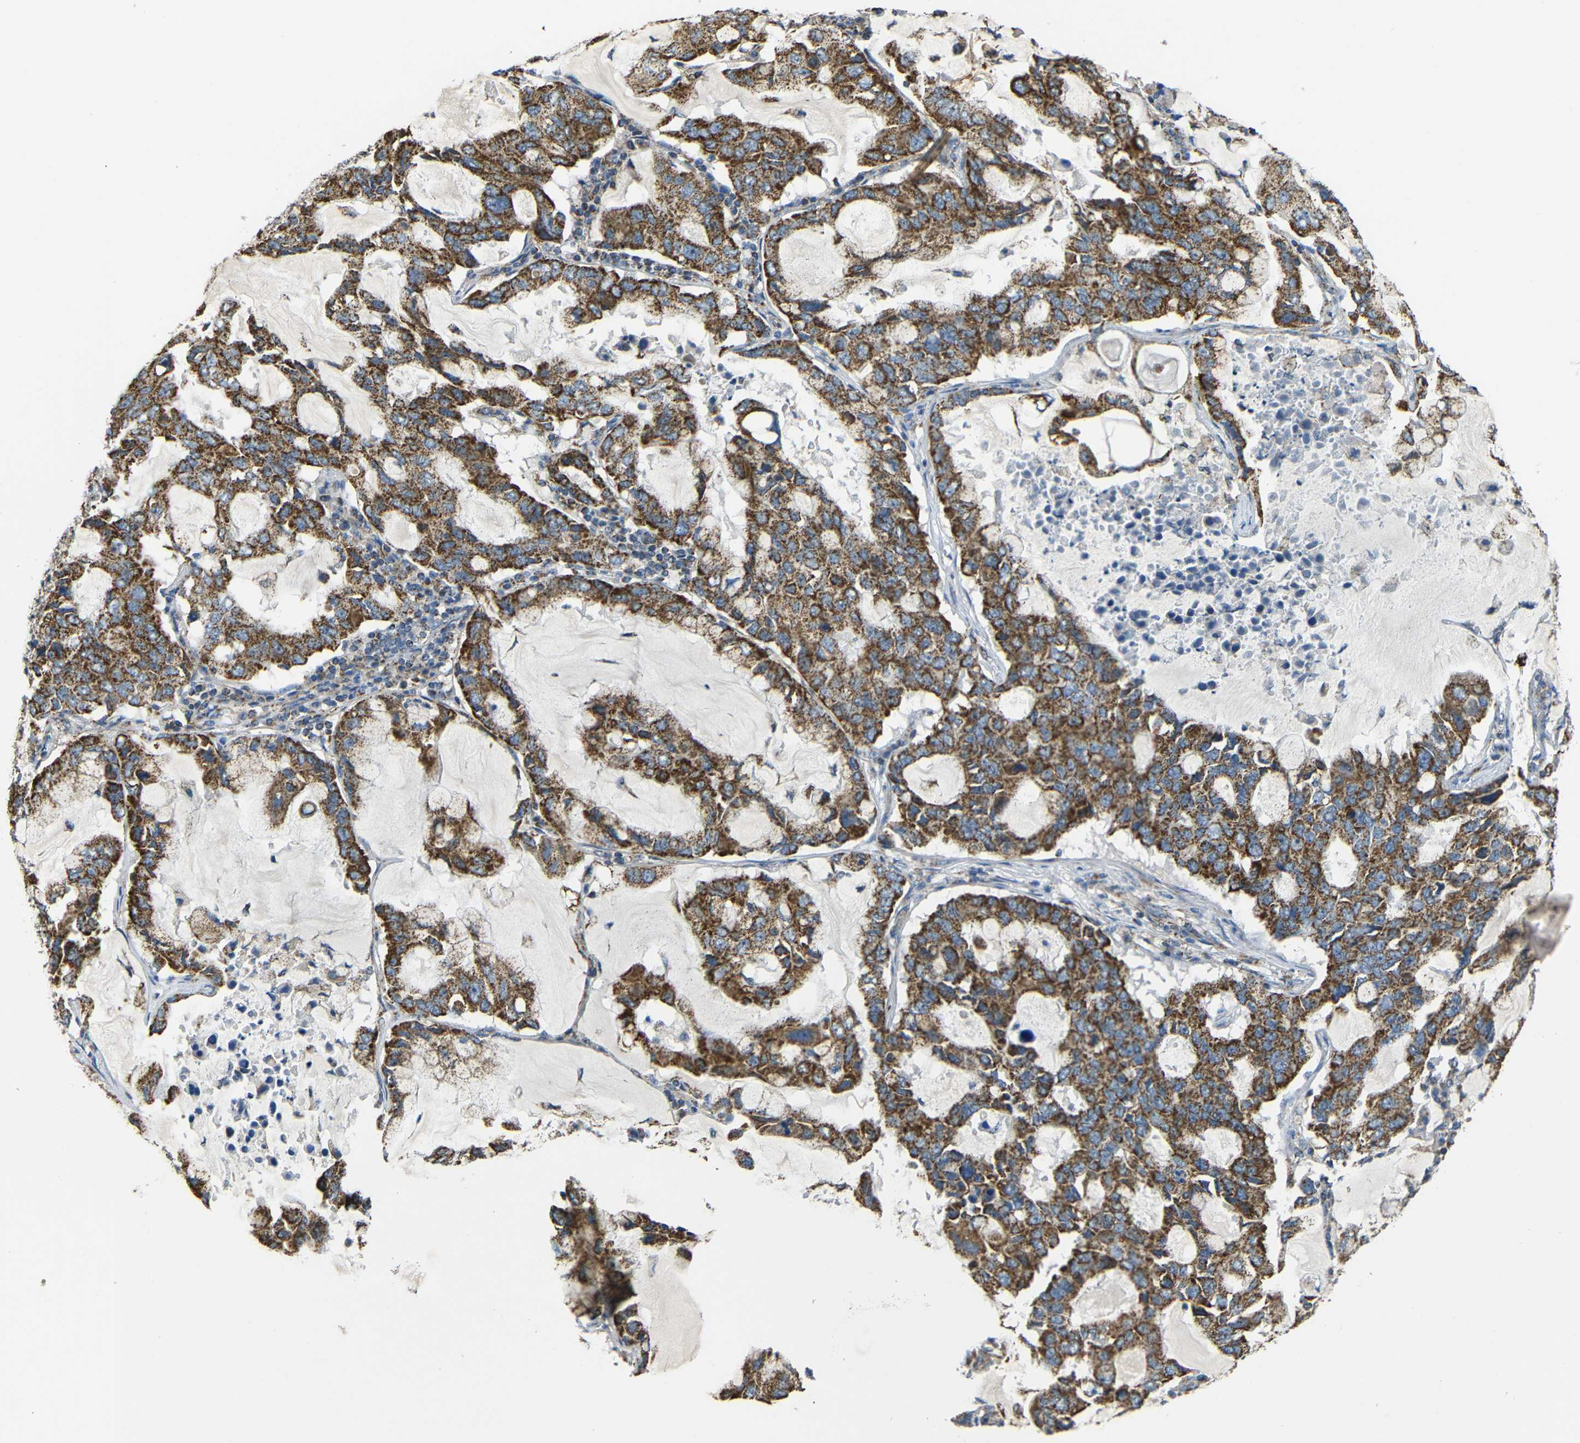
{"staining": {"intensity": "moderate", "quantity": ">75%", "location": "cytoplasmic/membranous"}, "tissue": "lung cancer", "cell_type": "Tumor cells", "image_type": "cancer", "snomed": [{"axis": "morphology", "description": "Adenocarcinoma, NOS"}, {"axis": "topography", "description": "Lung"}], "caption": "Protein positivity by IHC displays moderate cytoplasmic/membranous staining in approximately >75% of tumor cells in lung cancer.", "gene": "NR3C2", "patient": {"sex": "male", "age": 64}}